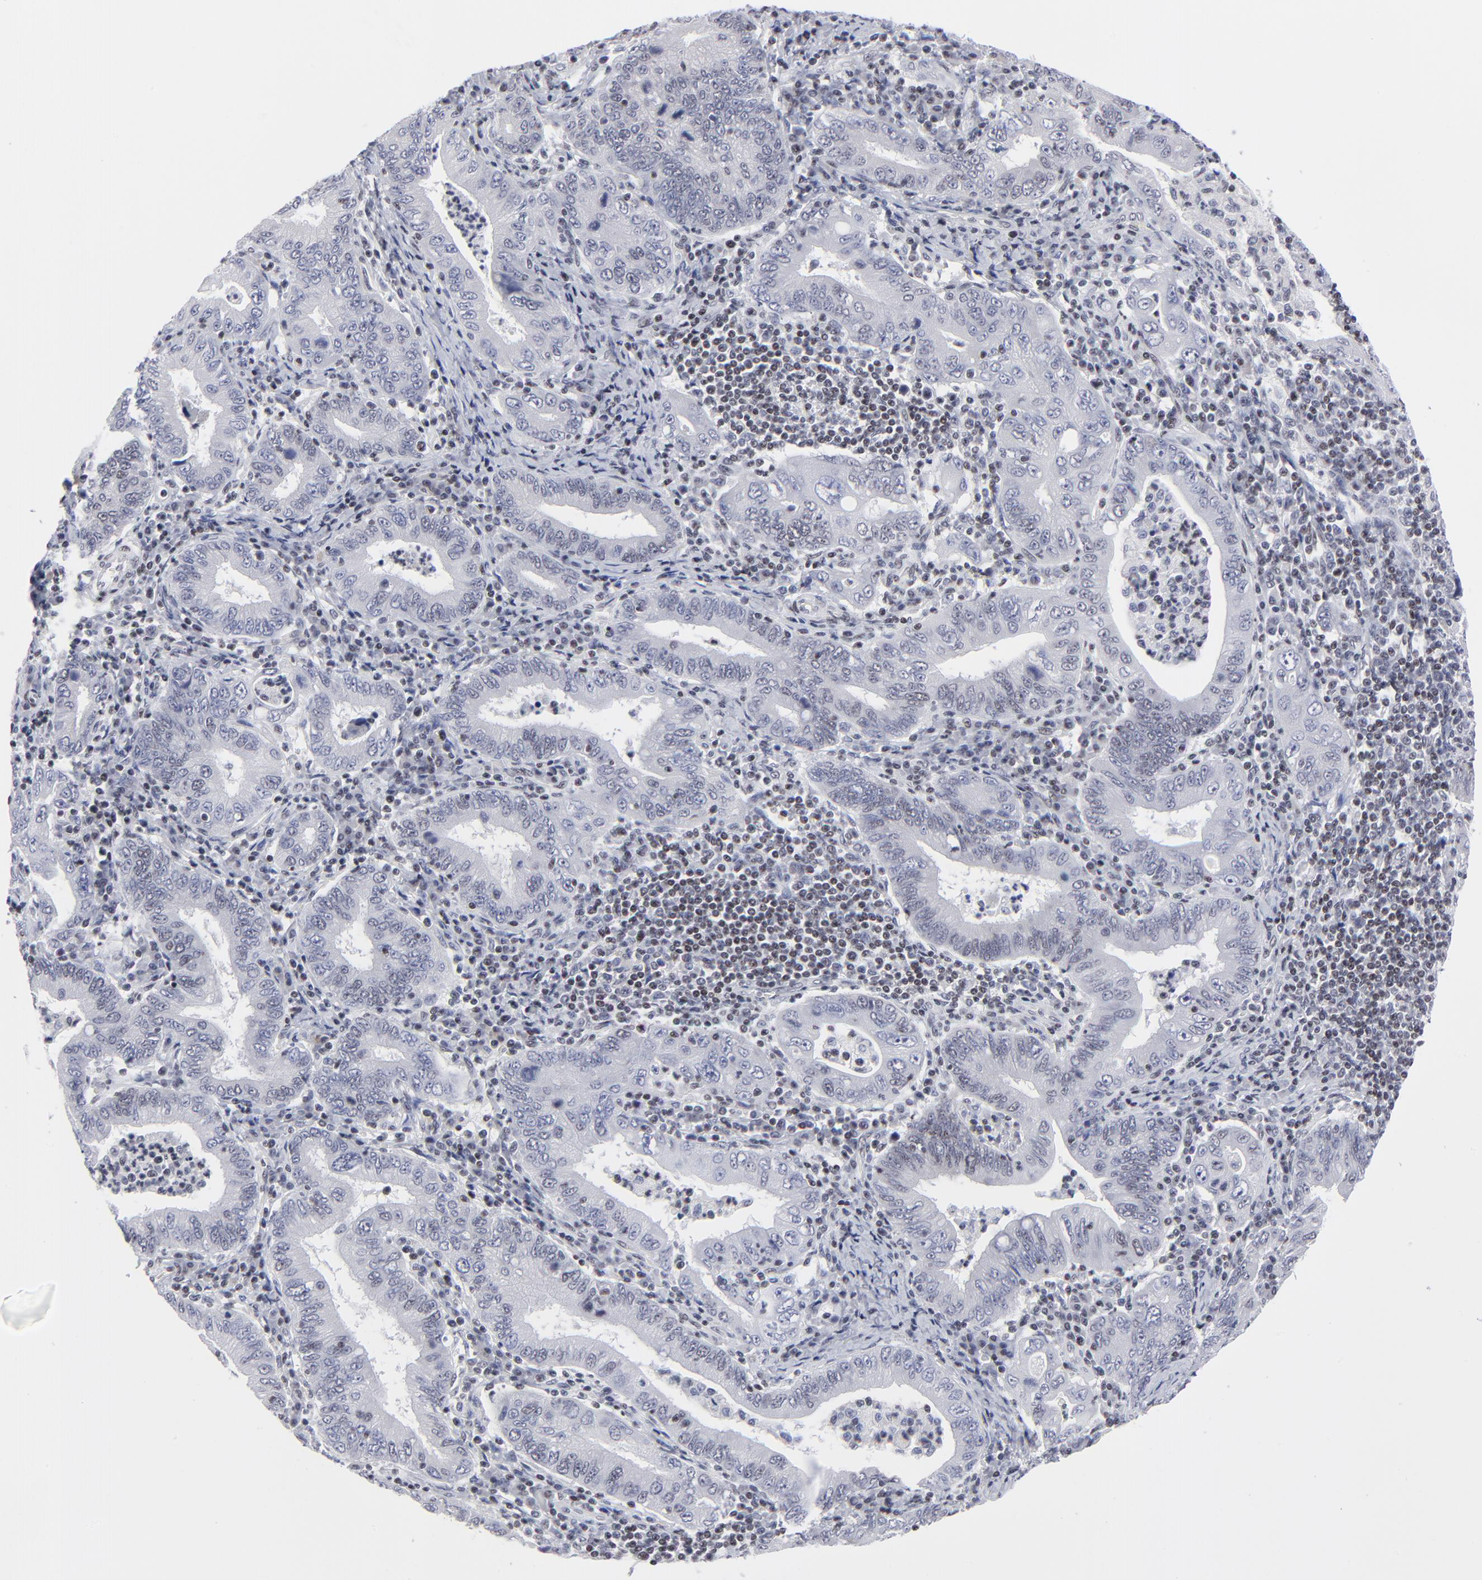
{"staining": {"intensity": "negative", "quantity": "none", "location": "none"}, "tissue": "stomach cancer", "cell_type": "Tumor cells", "image_type": "cancer", "snomed": [{"axis": "morphology", "description": "Normal tissue, NOS"}, {"axis": "morphology", "description": "Adenocarcinoma, NOS"}, {"axis": "topography", "description": "Esophagus"}, {"axis": "topography", "description": "Stomach, upper"}, {"axis": "topography", "description": "Peripheral nerve tissue"}], "caption": "Stomach cancer was stained to show a protein in brown. There is no significant positivity in tumor cells.", "gene": "SP2", "patient": {"sex": "male", "age": 62}}